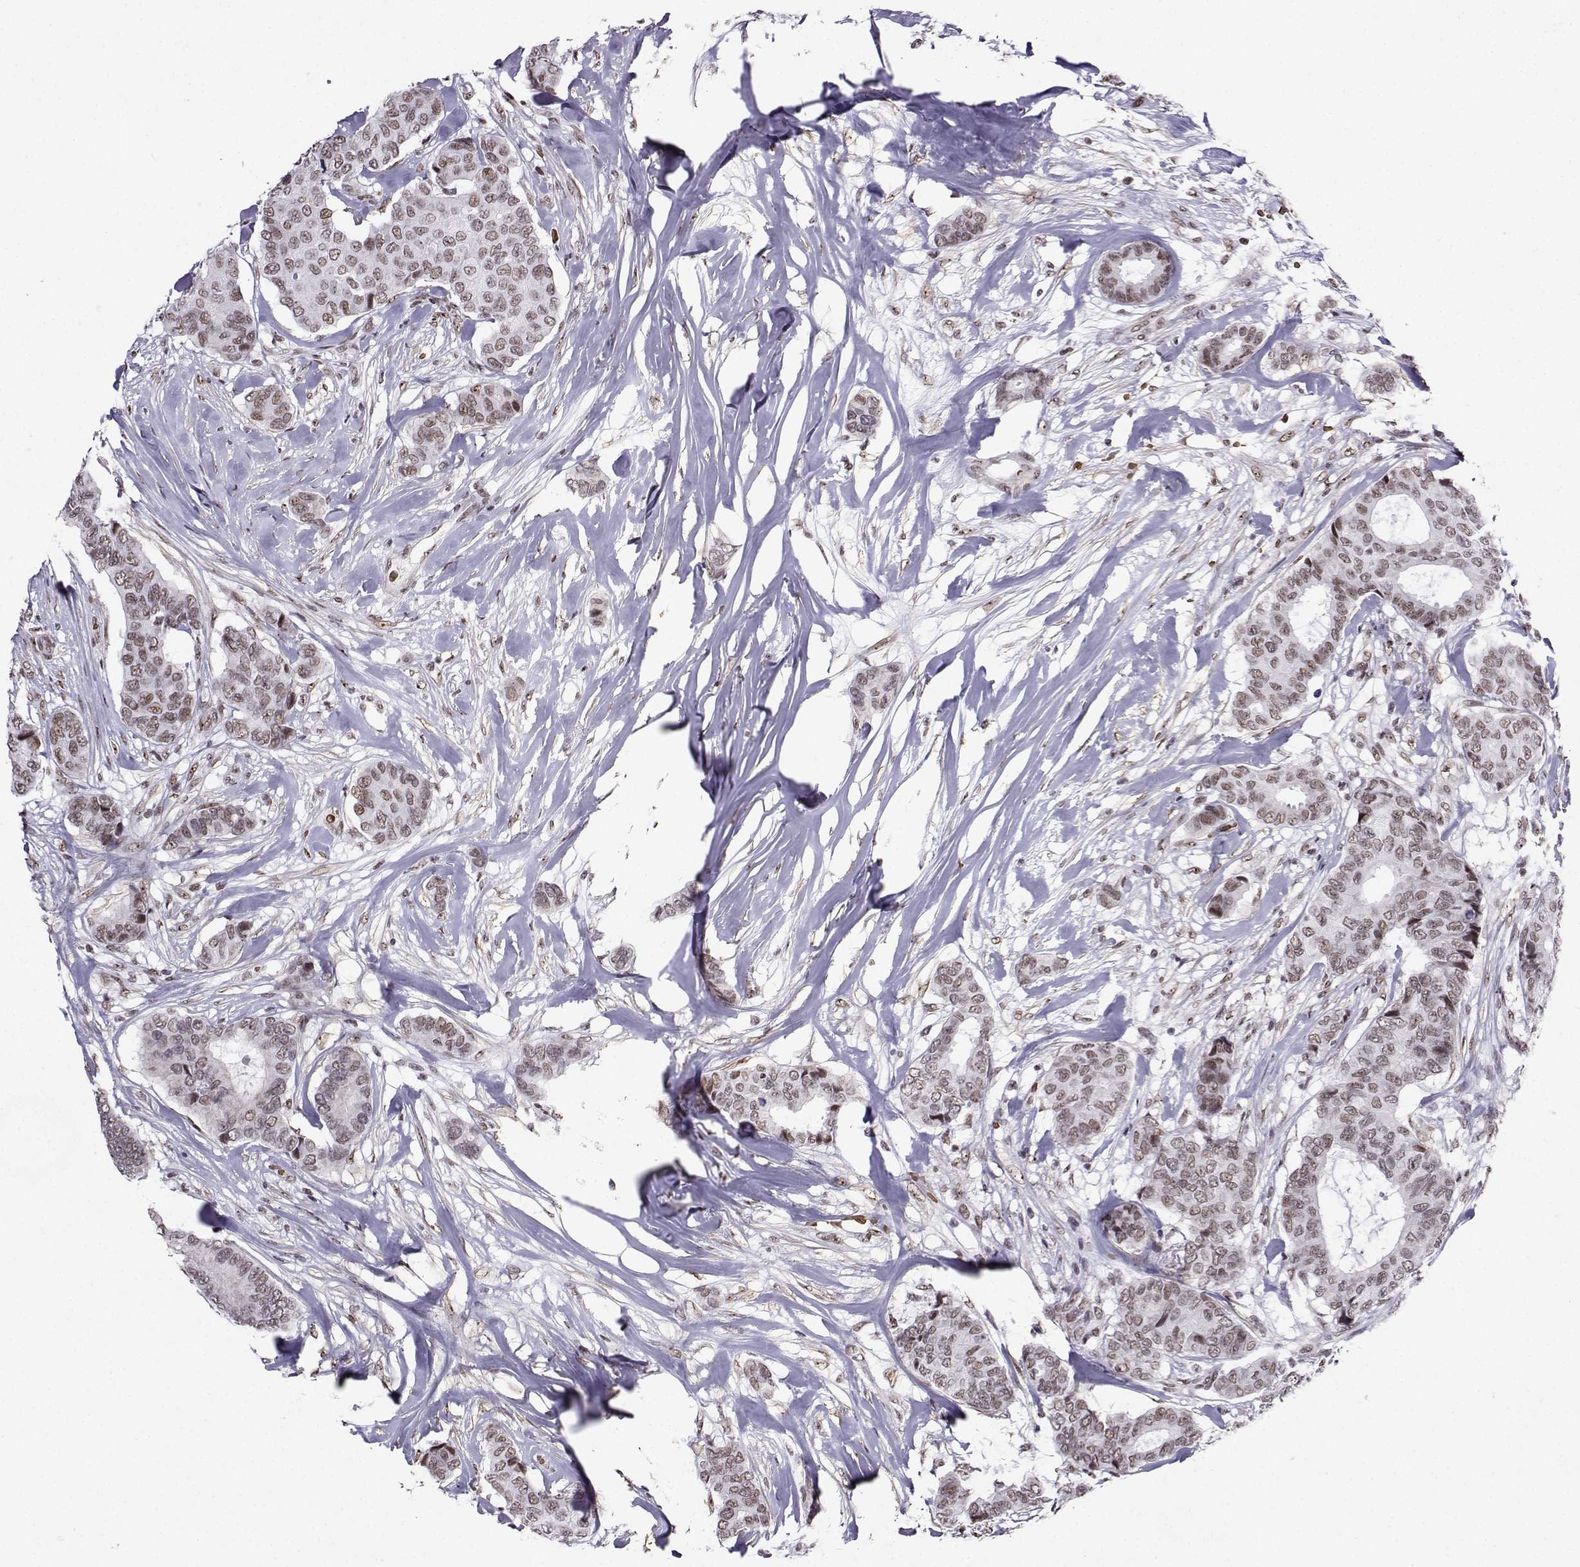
{"staining": {"intensity": "moderate", "quantity": ">75%", "location": "nuclear"}, "tissue": "breast cancer", "cell_type": "Tumor cells", "image_type": "cancer", "snomed": [{"axis": "morphology", "description": "Duct carcinoma"}, {"axis": "topography", "description": "Breast"}], "caption": "A brown stain labels moderate nuclear positivity of a protein in breast cancer (intraductal carcinoma) tumor cells.", "gene": "CCNK", "patient": {"sex": "female", "age": 75}}